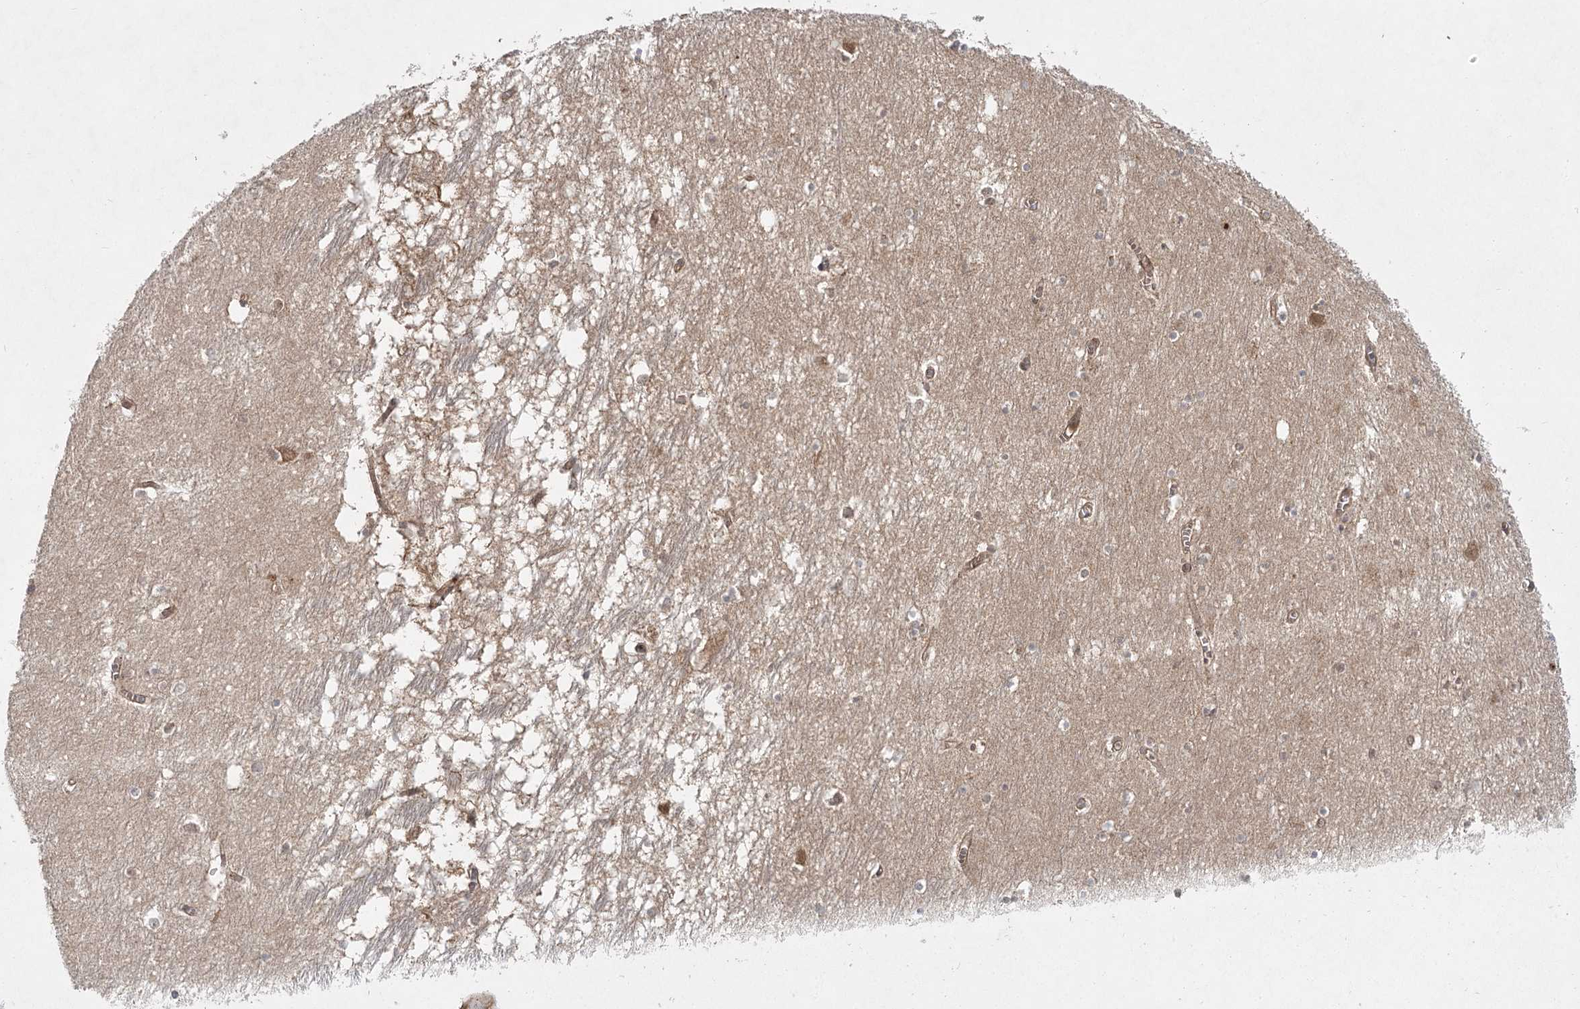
{"staining": {"intensity": "moderate", "quantity": "<25%", "location": "cytoplasmic/membranous"}, "tissue": "hippocampus", "cell_type": "Glial cells", "image_type": "normal", "snomed": [{"axis": "morphology", "description": "Normal tissue, NOS"}, {"axis": "topography", "description": "Hippocampus"}], "caption": "IHC image of normal human hippocampus stained for a protein (brown), which exhibits low levels of moderate cytoplasmic/membranous staining in about <25% of glial cells.", "gene": "MDFIC", "patient": {"sex": "male", "age": 70}}